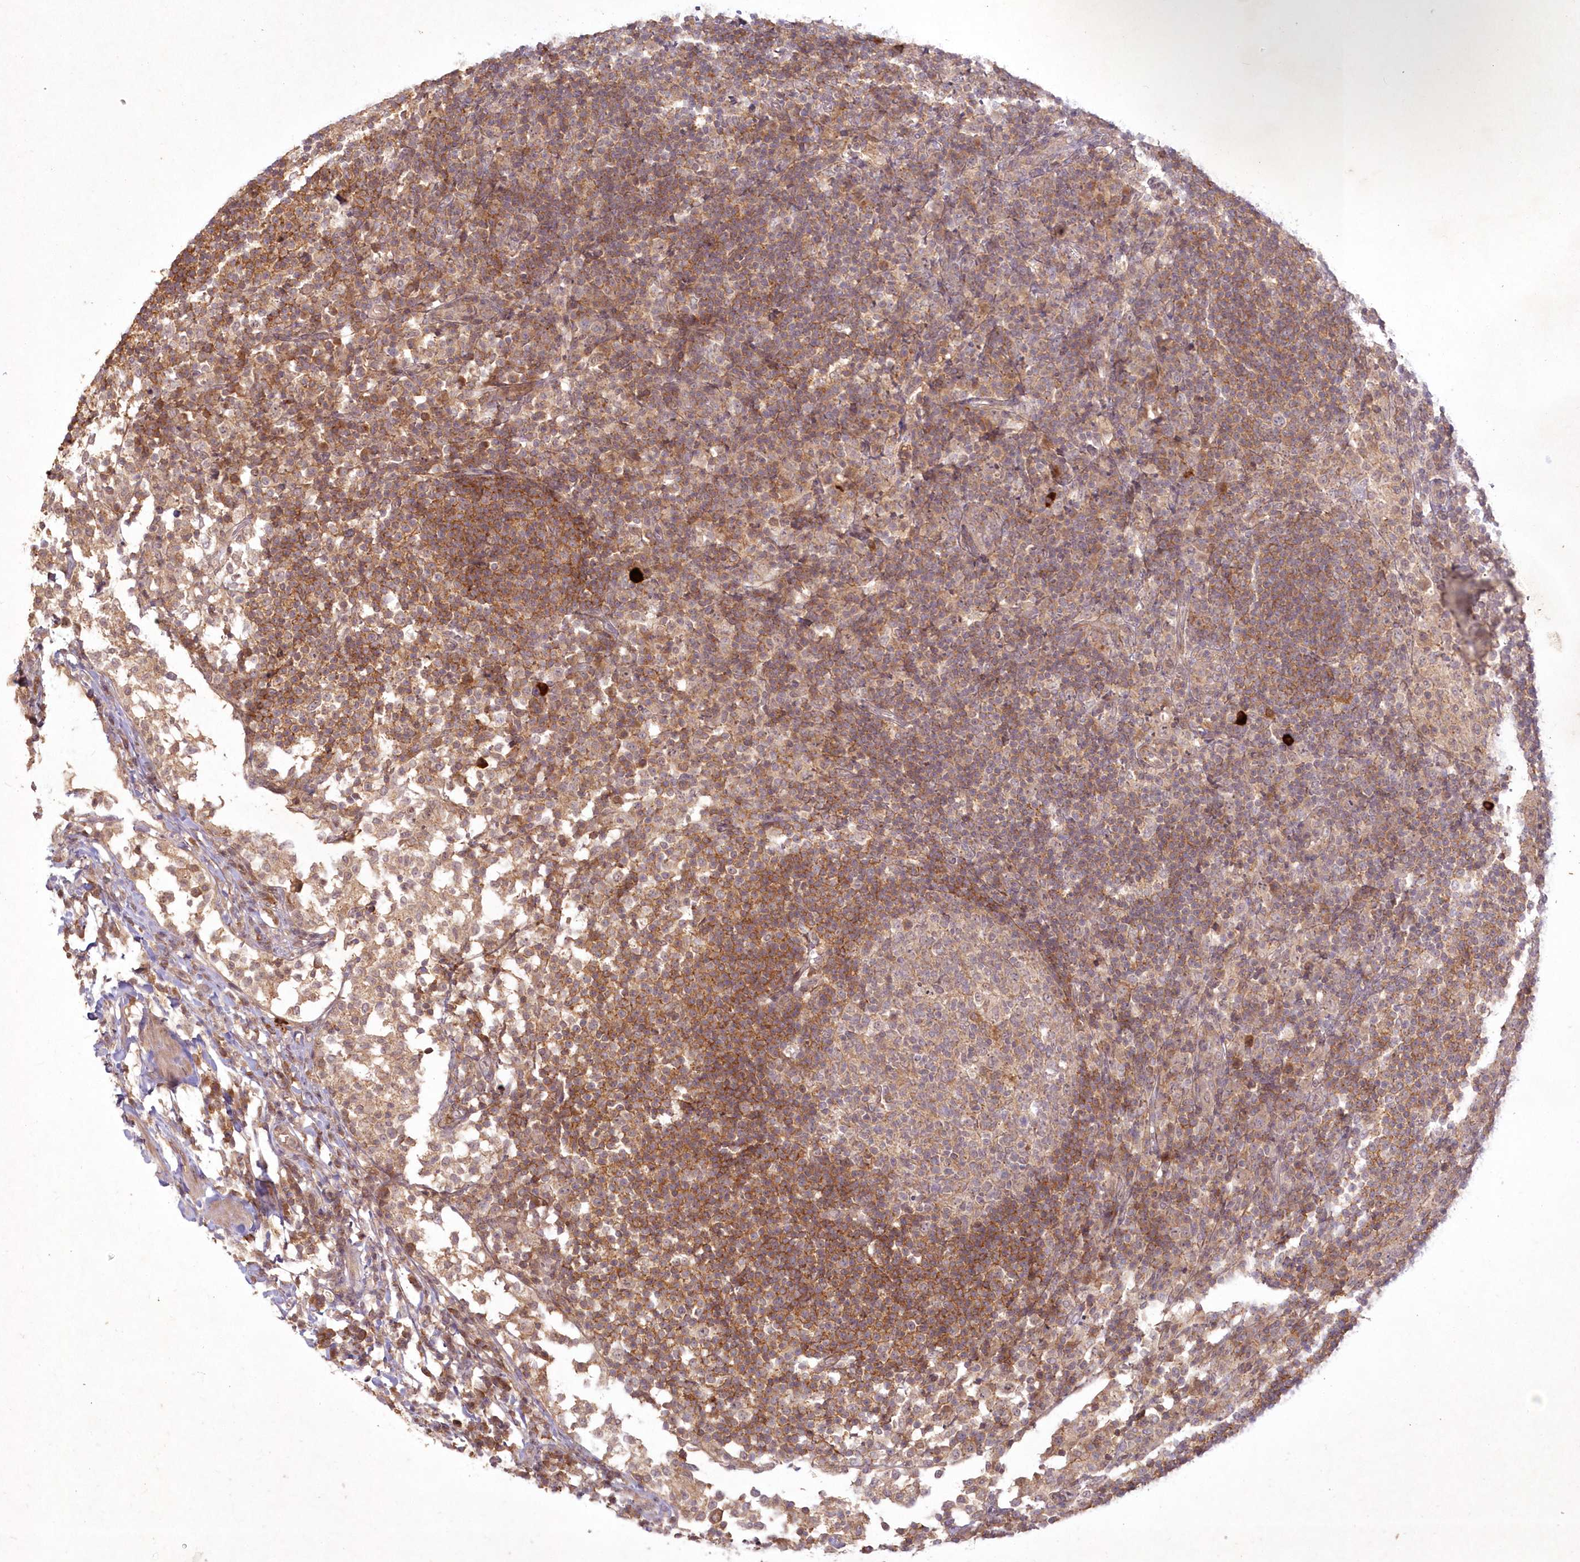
{"staining": {"intensity": "weak", "quantity": "25%-75%", "location": "cytoplasmic/membranous"}, "tissue": "lymph node", "cell_type": "Germinal center cells", "image_type": "normal", "snomed": [{"axis": "morphology", "description": "Normal tissue, NOS"}, {"axis": "topography", "description": "Lymph node"}], "caption": "Normal lymph node displays weak cytoplasmic/membranous expression in approximately 25%-75% of germinal center cells The staining was performed using DAB to visualize the protein expression in brown, while the nuclei were stained in blue with hematoxylin (Magnification: 20x)..", "gene": "TOGARAM2", "patient": {"sex": "female", "age": 53}}